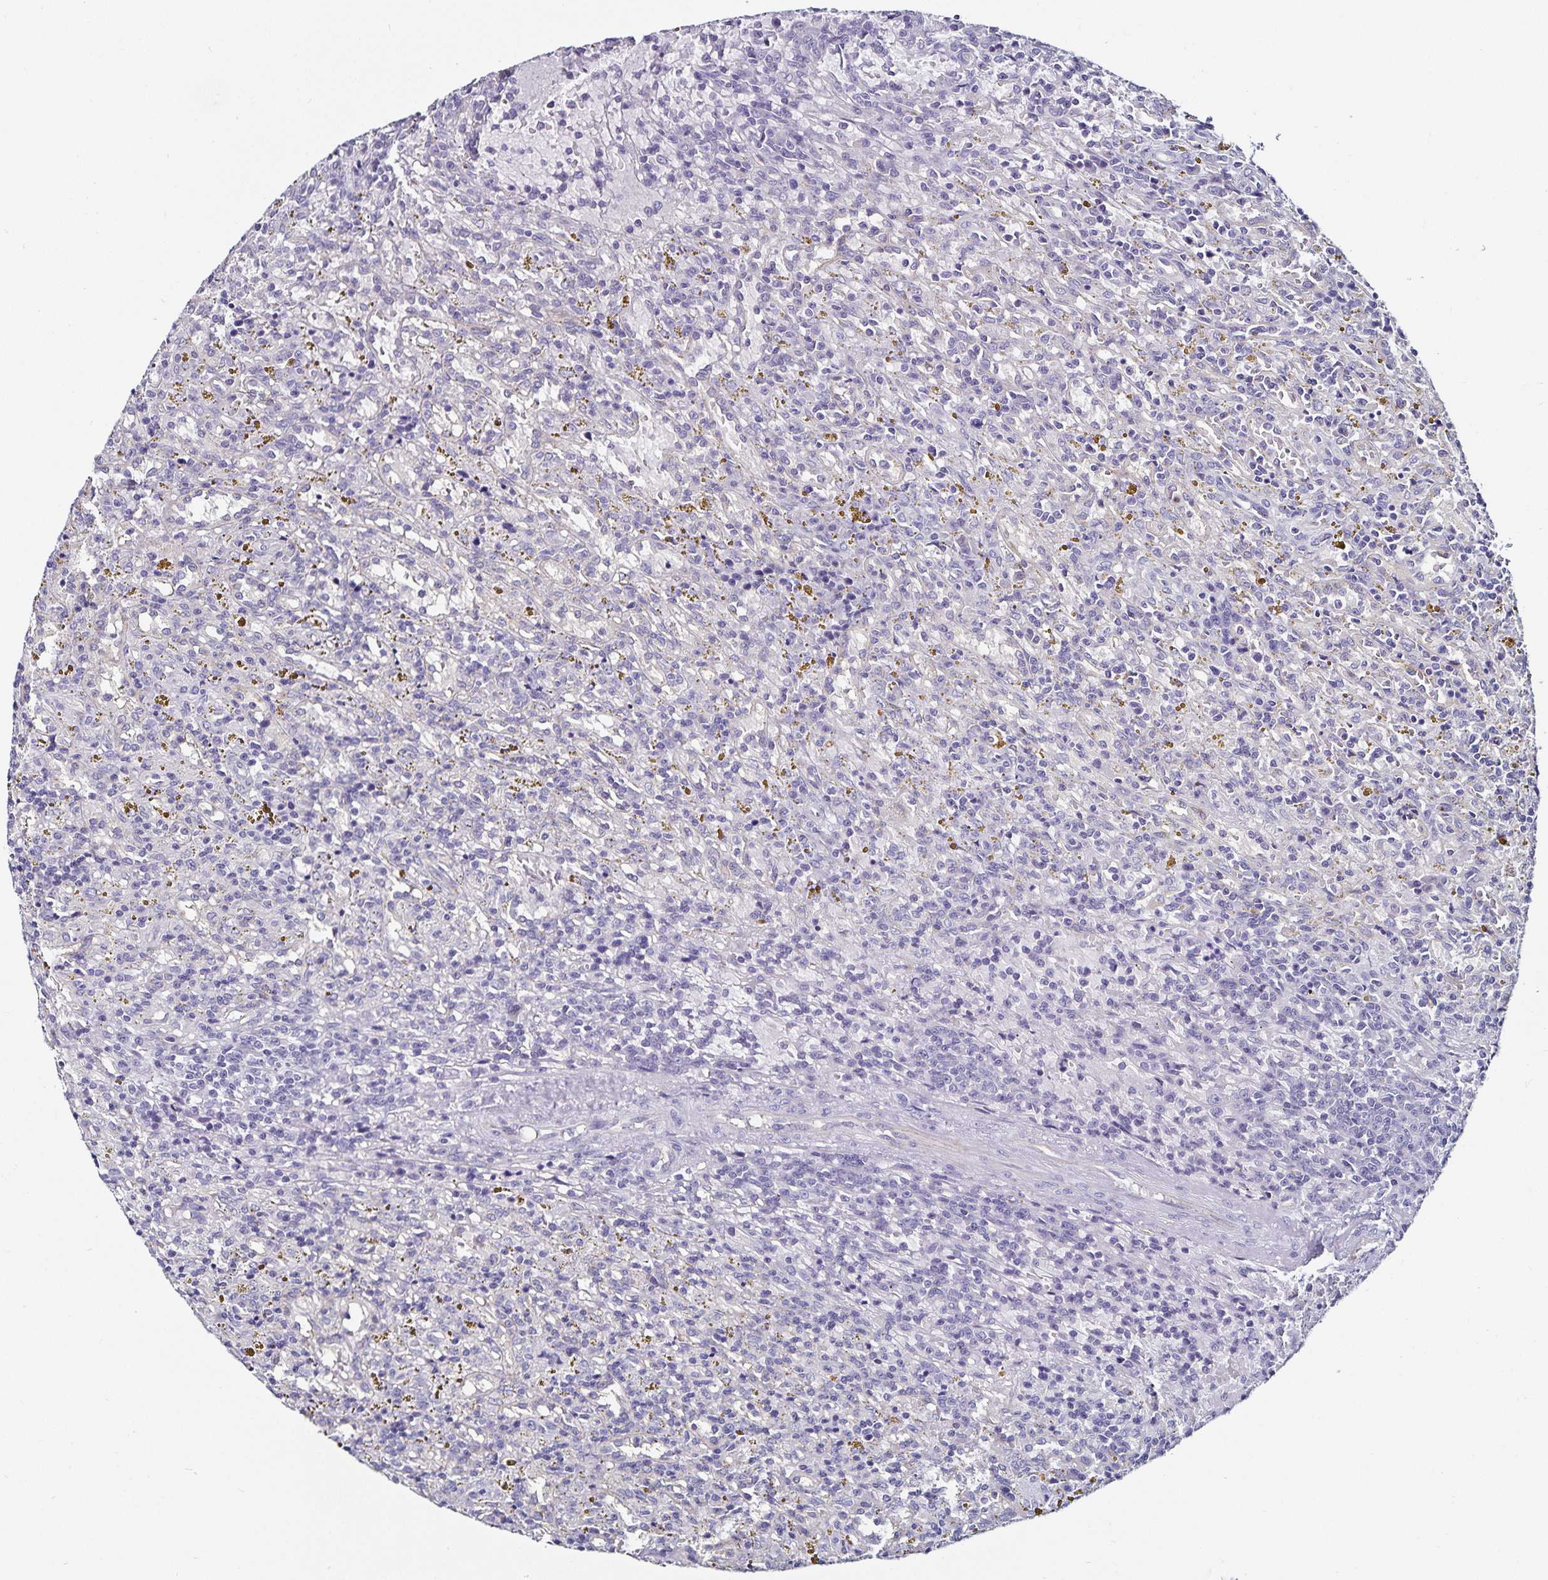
{"staining": {"intensity": "negative", "quantity": "none", "location": "none"}, "tissue": "lymphoma", "cell_type": "Tumor cells", "image_type": "cancer", "snomed": [{"axis": "morphology", "description": "Malignant lymphoma, non-Hodgkin's type, Low grade"}, {"axis": "topography", "description": "Spleen"}], "caption": "DAB (3,3'-diaminobenzidine) immunohistochemical staining of human lymphoma displays no significant expression in tumor cells.", "gene": "TSPAN7", "patient": {"sex": "female", "age": 65}}